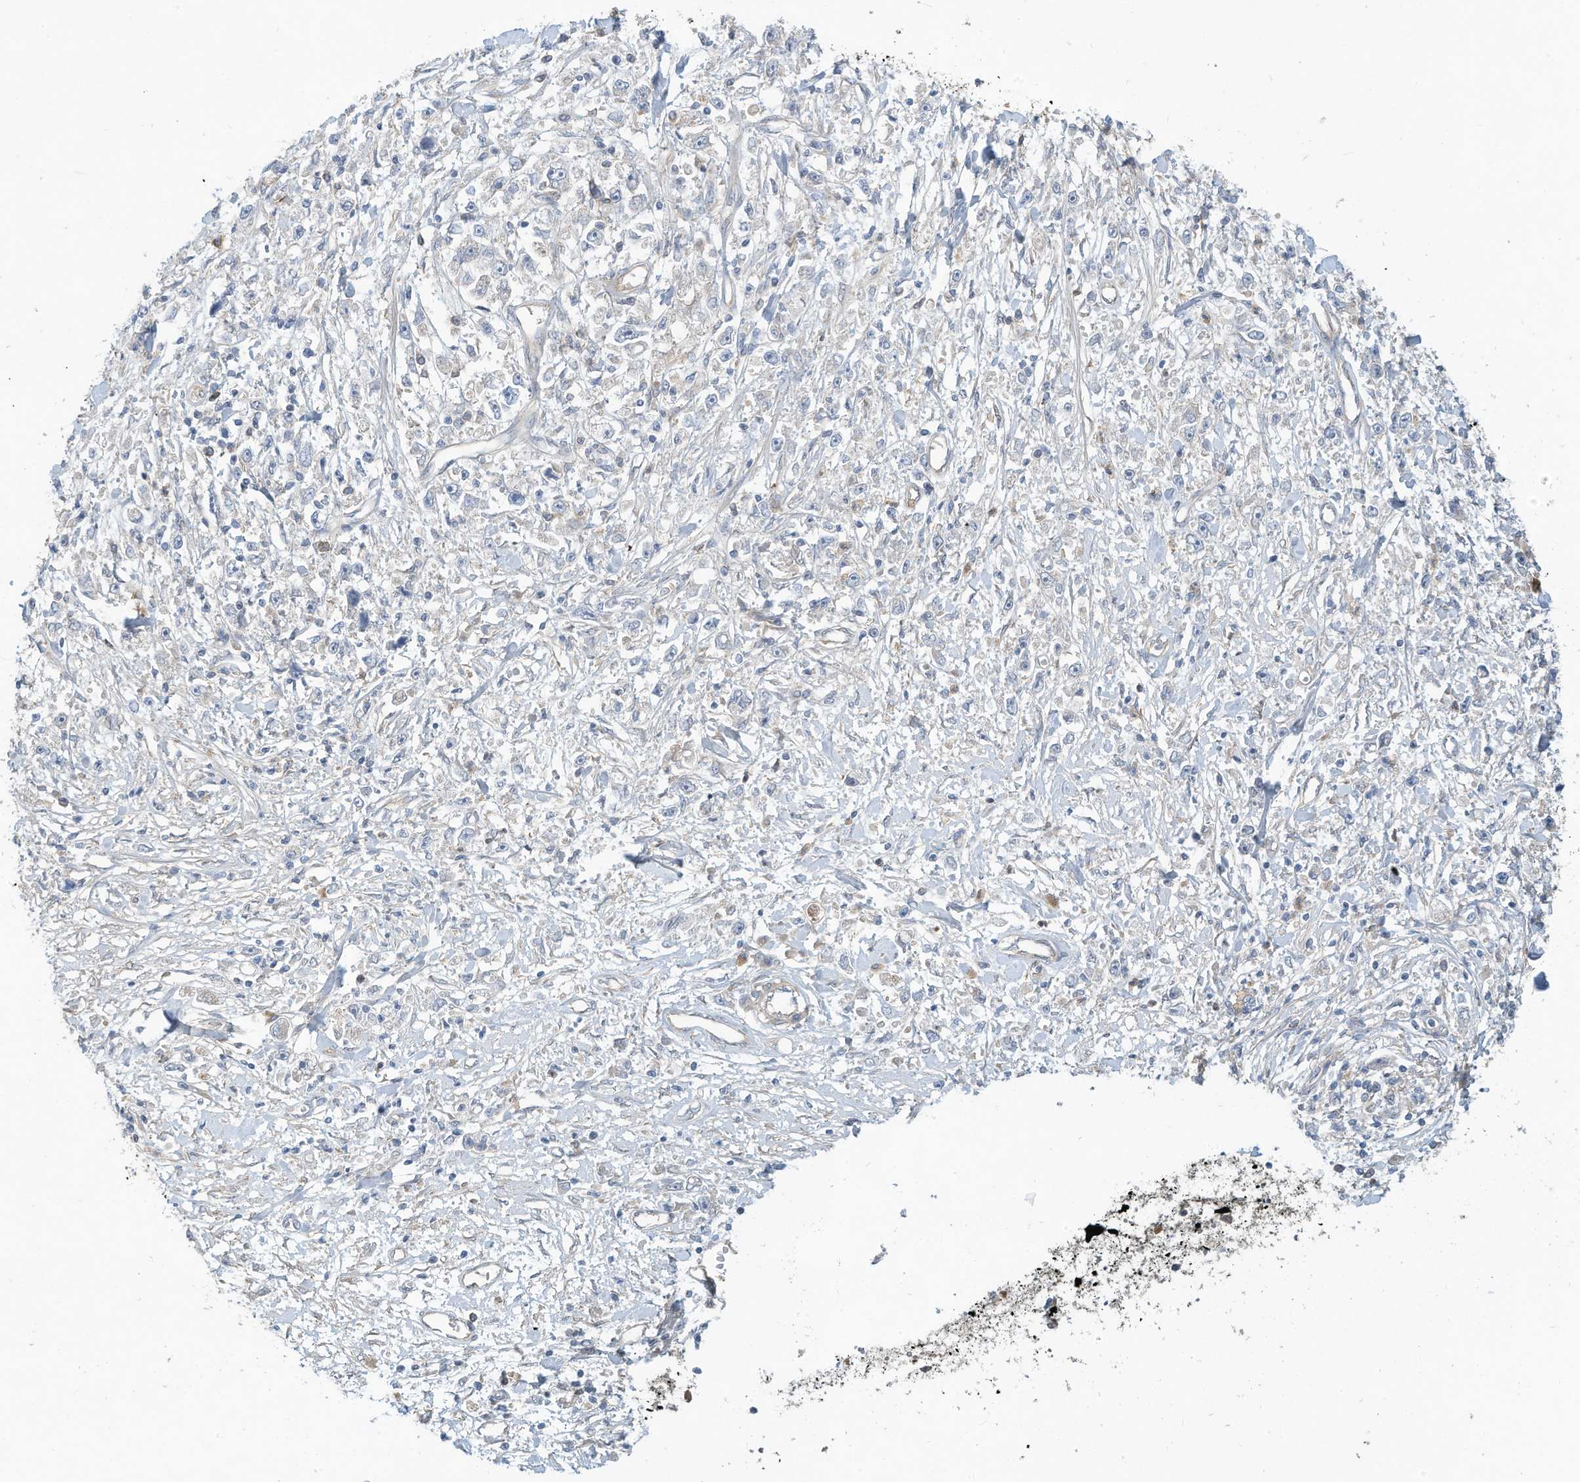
{"staining": {"intensity": "negative", "quantity": "none", "location": "none"}, "tissue": "stomach cancer", "cell_type": "Tumor cells", "image_type": "cancer", "snomed": [{"axis": "morphology", "description": "Adenocarcinoma, NOS"}, {"axis": "topography", "description": "Stomach"}], "caption": "Immunohistochemistry histopathology image of human adenocarcinoma (stomach) stained for a protein (brown), which demonstrates no expression in tumor cells.", "gene": "ADI1", "patient": {"sex": "female", "age": 59}}